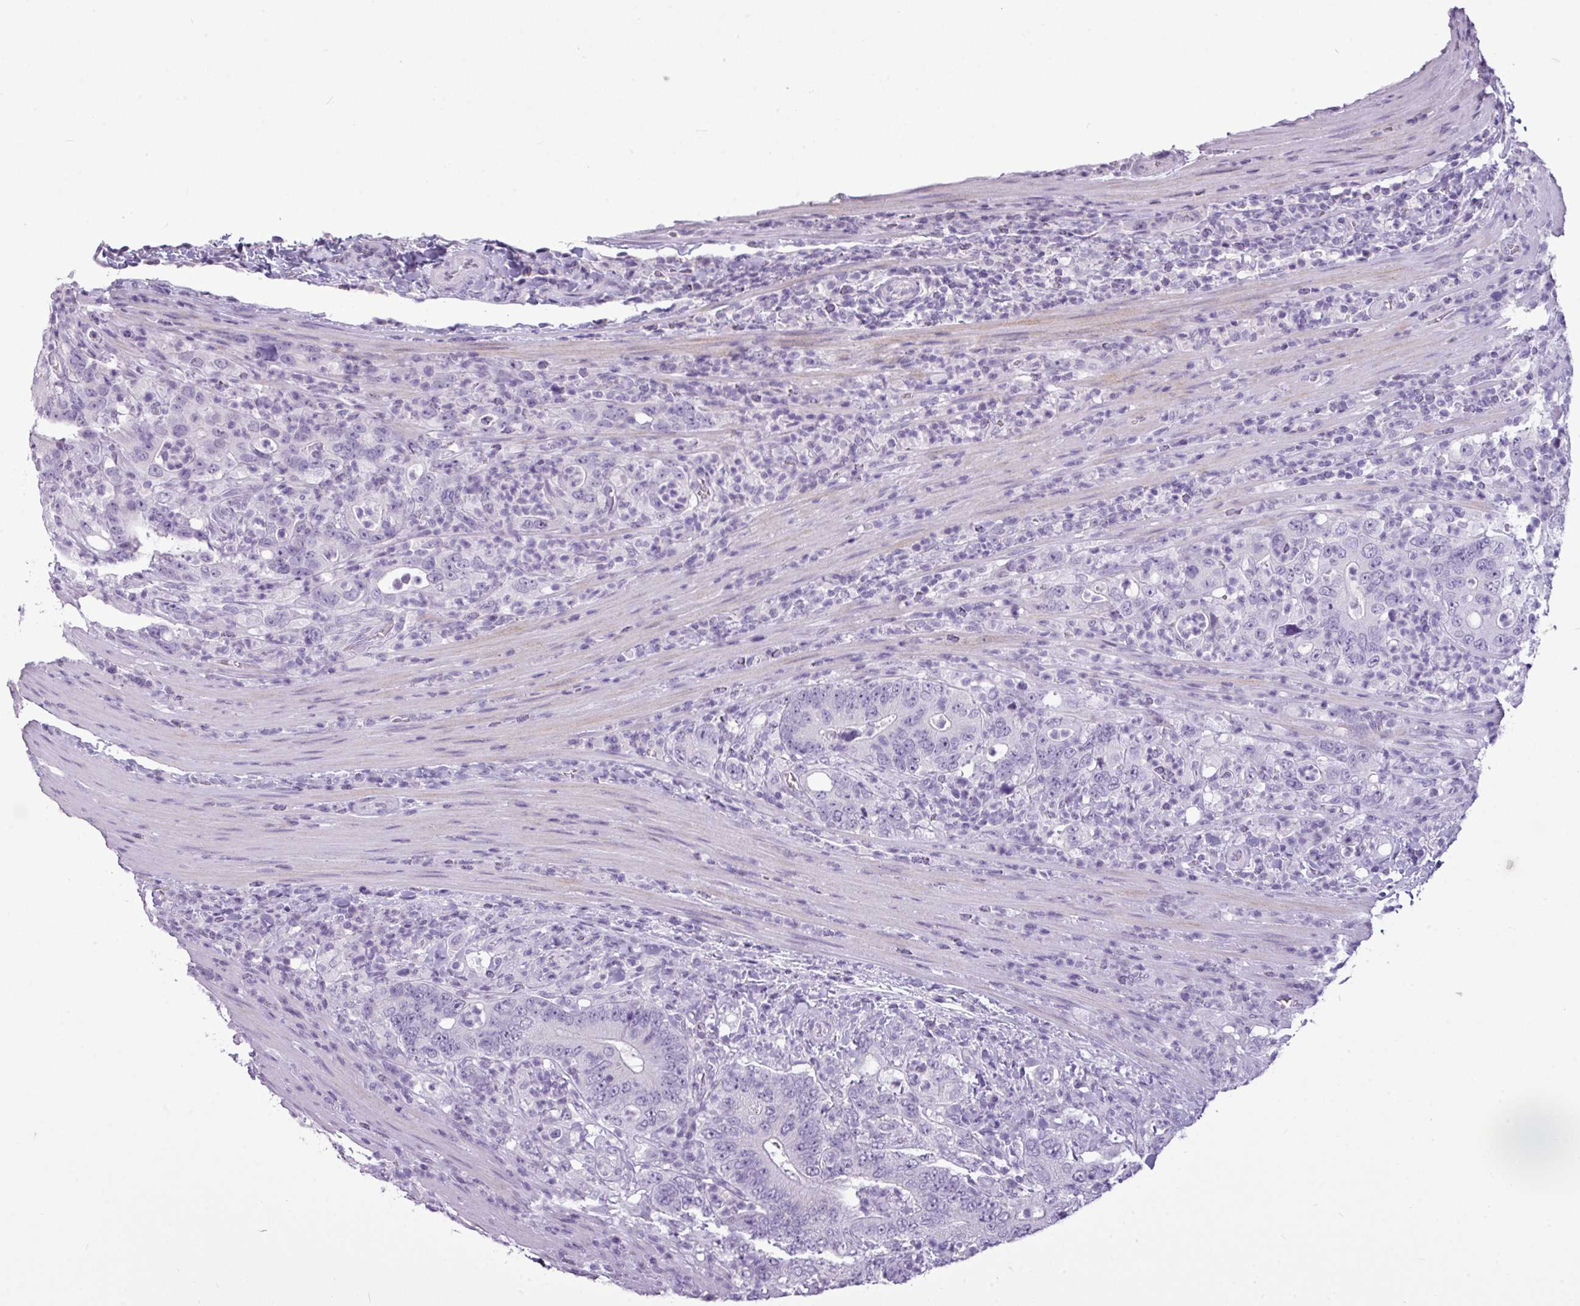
{"staining": {"intensity": "negative", "quantity": "none", "location": "none"}, "tissue": "colorectal cancer", "cell_type": "Tumor cells", "image_type": "cancer", "snomed": [{"axis": "morphology", "description": "Adenocarcinoma, NOS"}, {"axis": "topography", "description": "Colon"}], "caption": "This histopathology image is of colorectal cancer stained with immunohistochemistry (IHC) to label a protein in brown with the nuclei are counter-stained blue. There is no staining in tumor cells.", "gene": "AMY2A", "patient": {"sex": "female", "age": 75}}